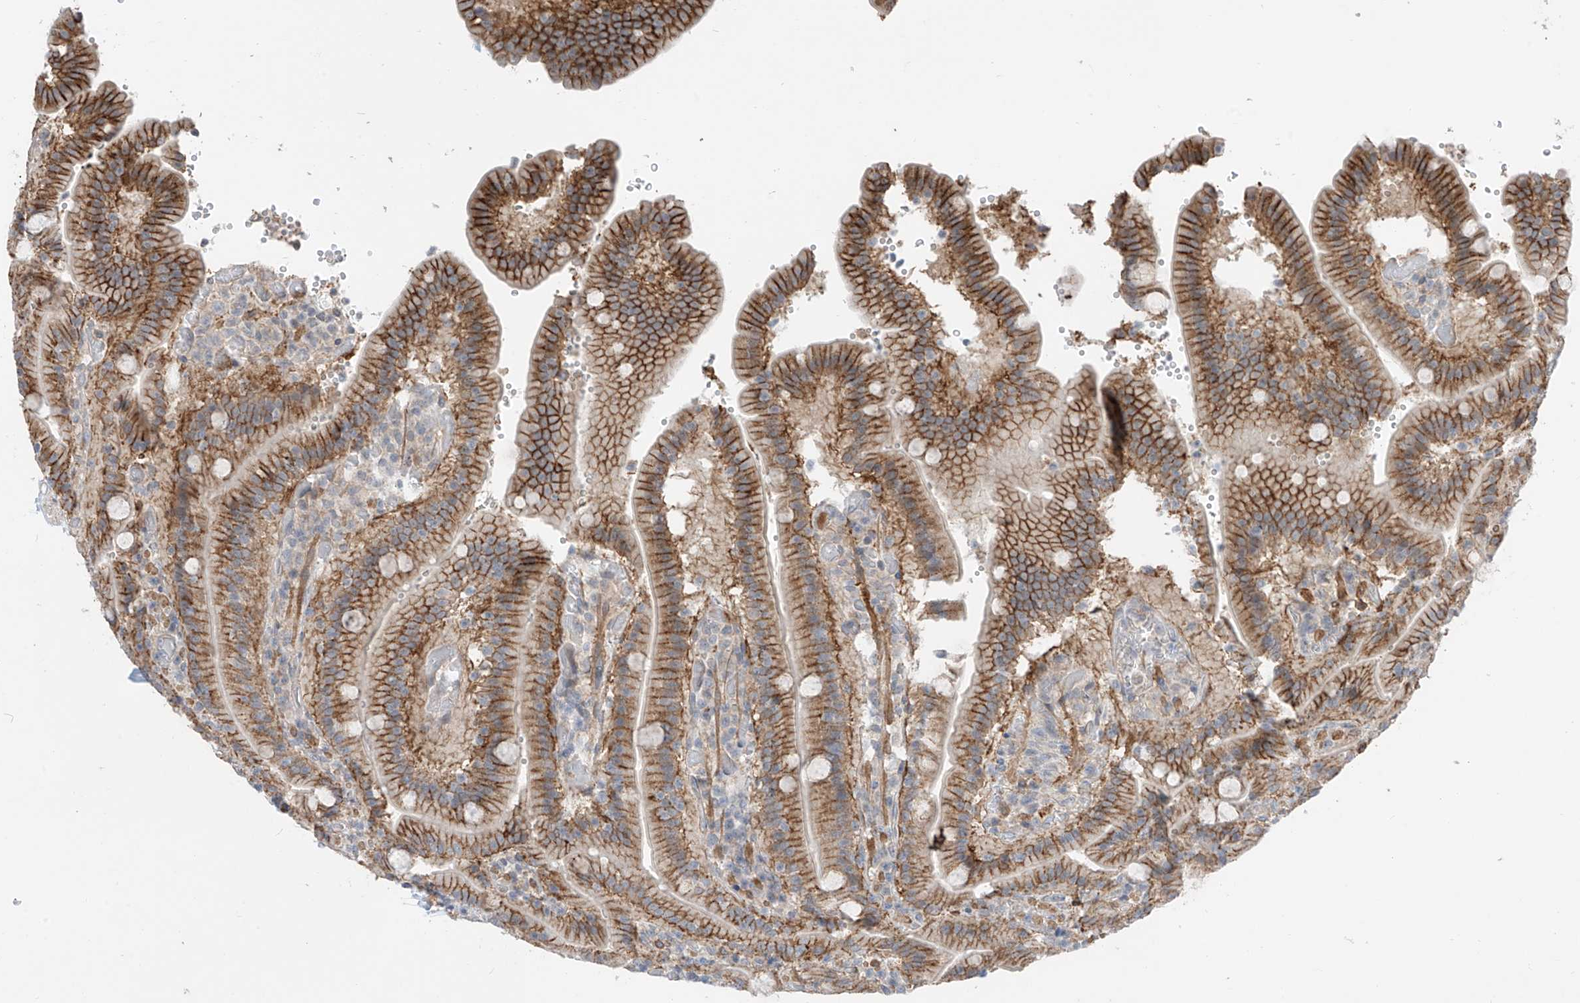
{"staining": {"intensity": "moderate", "quantity": ">75%", "location": "cytoplasmic/membranous"}, "tissue": "duodenum", "cell_type": "Glandular cells", "image_type": "normal", "snomed": [{"axis": "morphology", "description": "Normal tissue, NOS"}, {"axis": "topography", "description": "Duodenum"}], "caption": "Immunohistochemical staining of unremarkable human duodenum demonstrates moderate cytoplasmic/membranous protein expression in approximately >75% of glandular cells. Nuclei are stained in blue.", "gene": "ABLIM2", "patient": {"sex": "female", "age": 62}}